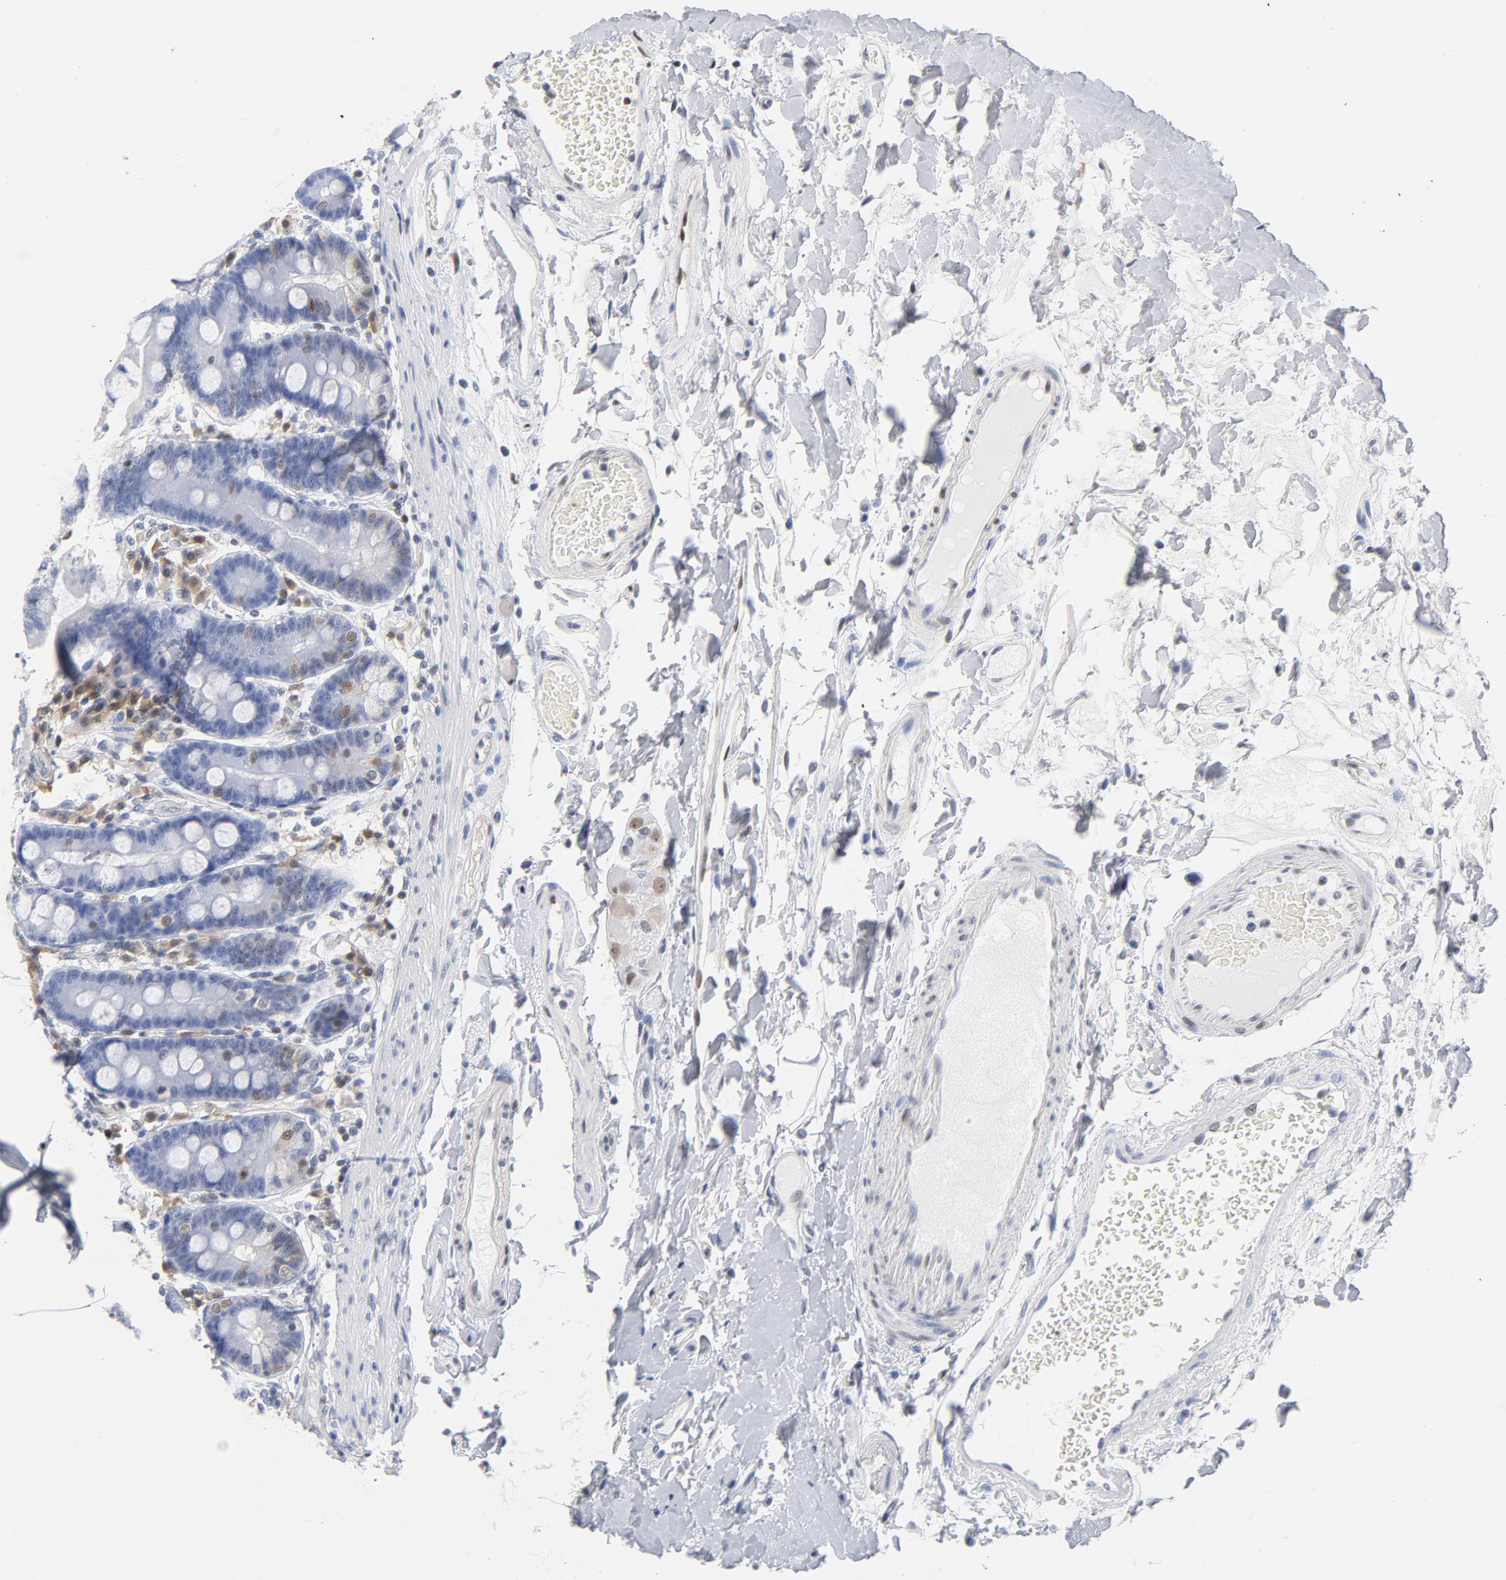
{"staining": {"intensity": "negative", "quantity": "none", "location": "none"}, "tissue": "duodenum", "cell_type": "Glandular cells", "image_type": "normal", "snomed": [{"axis": "morphology", "description": "Normal tissue, NOS"}, {"axis": "topography", "description": "Duodenum"}], "caption": "Immunohistochemistry of unremarkable duodenum reveals no staining in glandular cells. (DAB (3,3'-diaminobenzidine) immunohistochemistry, high magnification).", "gene": "CDKN1B", "patient": {"sex": "female", "age": 64}}